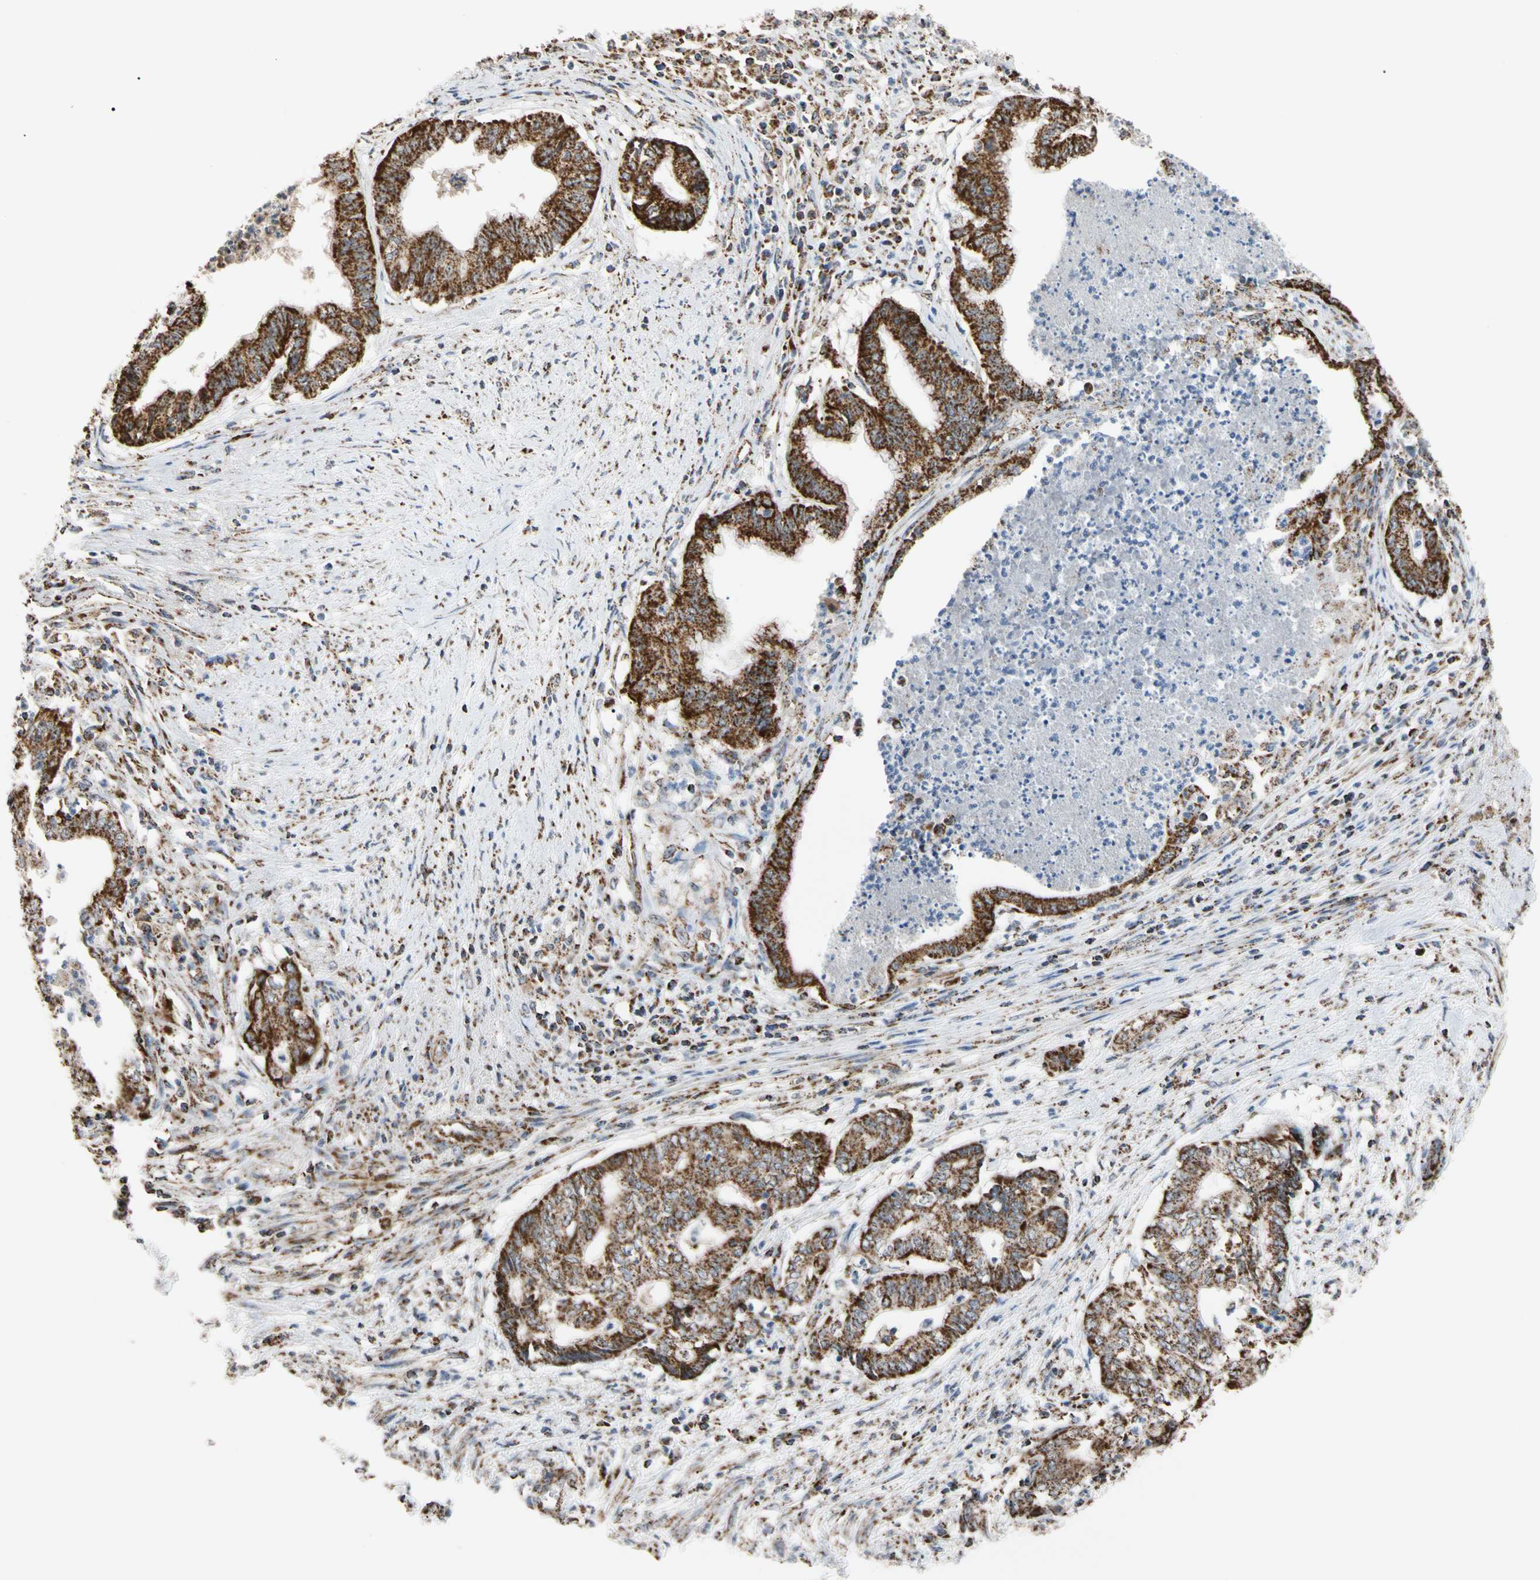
{"staining": {"intensity": "strong", "quantity": ">75%", "location": "cytoplasmic/membranous"}, "tissue": "endometrial cancer", "cell_type": "Tumor cells", "image_type": "cancer", "snomed": [{"axis": "morphology", "description": "Necrosis, NOS"}, {"axis": "morphology", "description": "Adenocarcinoma, NOS"}, {"axis": "topography", "description": "Endometrium"}], "caption": "Strong cytoplasmic/membranous protein staining is present in about >75% of tumor cells in endometrial cancer (adenocarcinoma). The protein of interest is stained brown, and the nuclei are stained in blue (DAB IHC with brightfield microscopy, high magnification).", "gene": "FAM110B", "patient": {"sex": "female", "age": 79}}